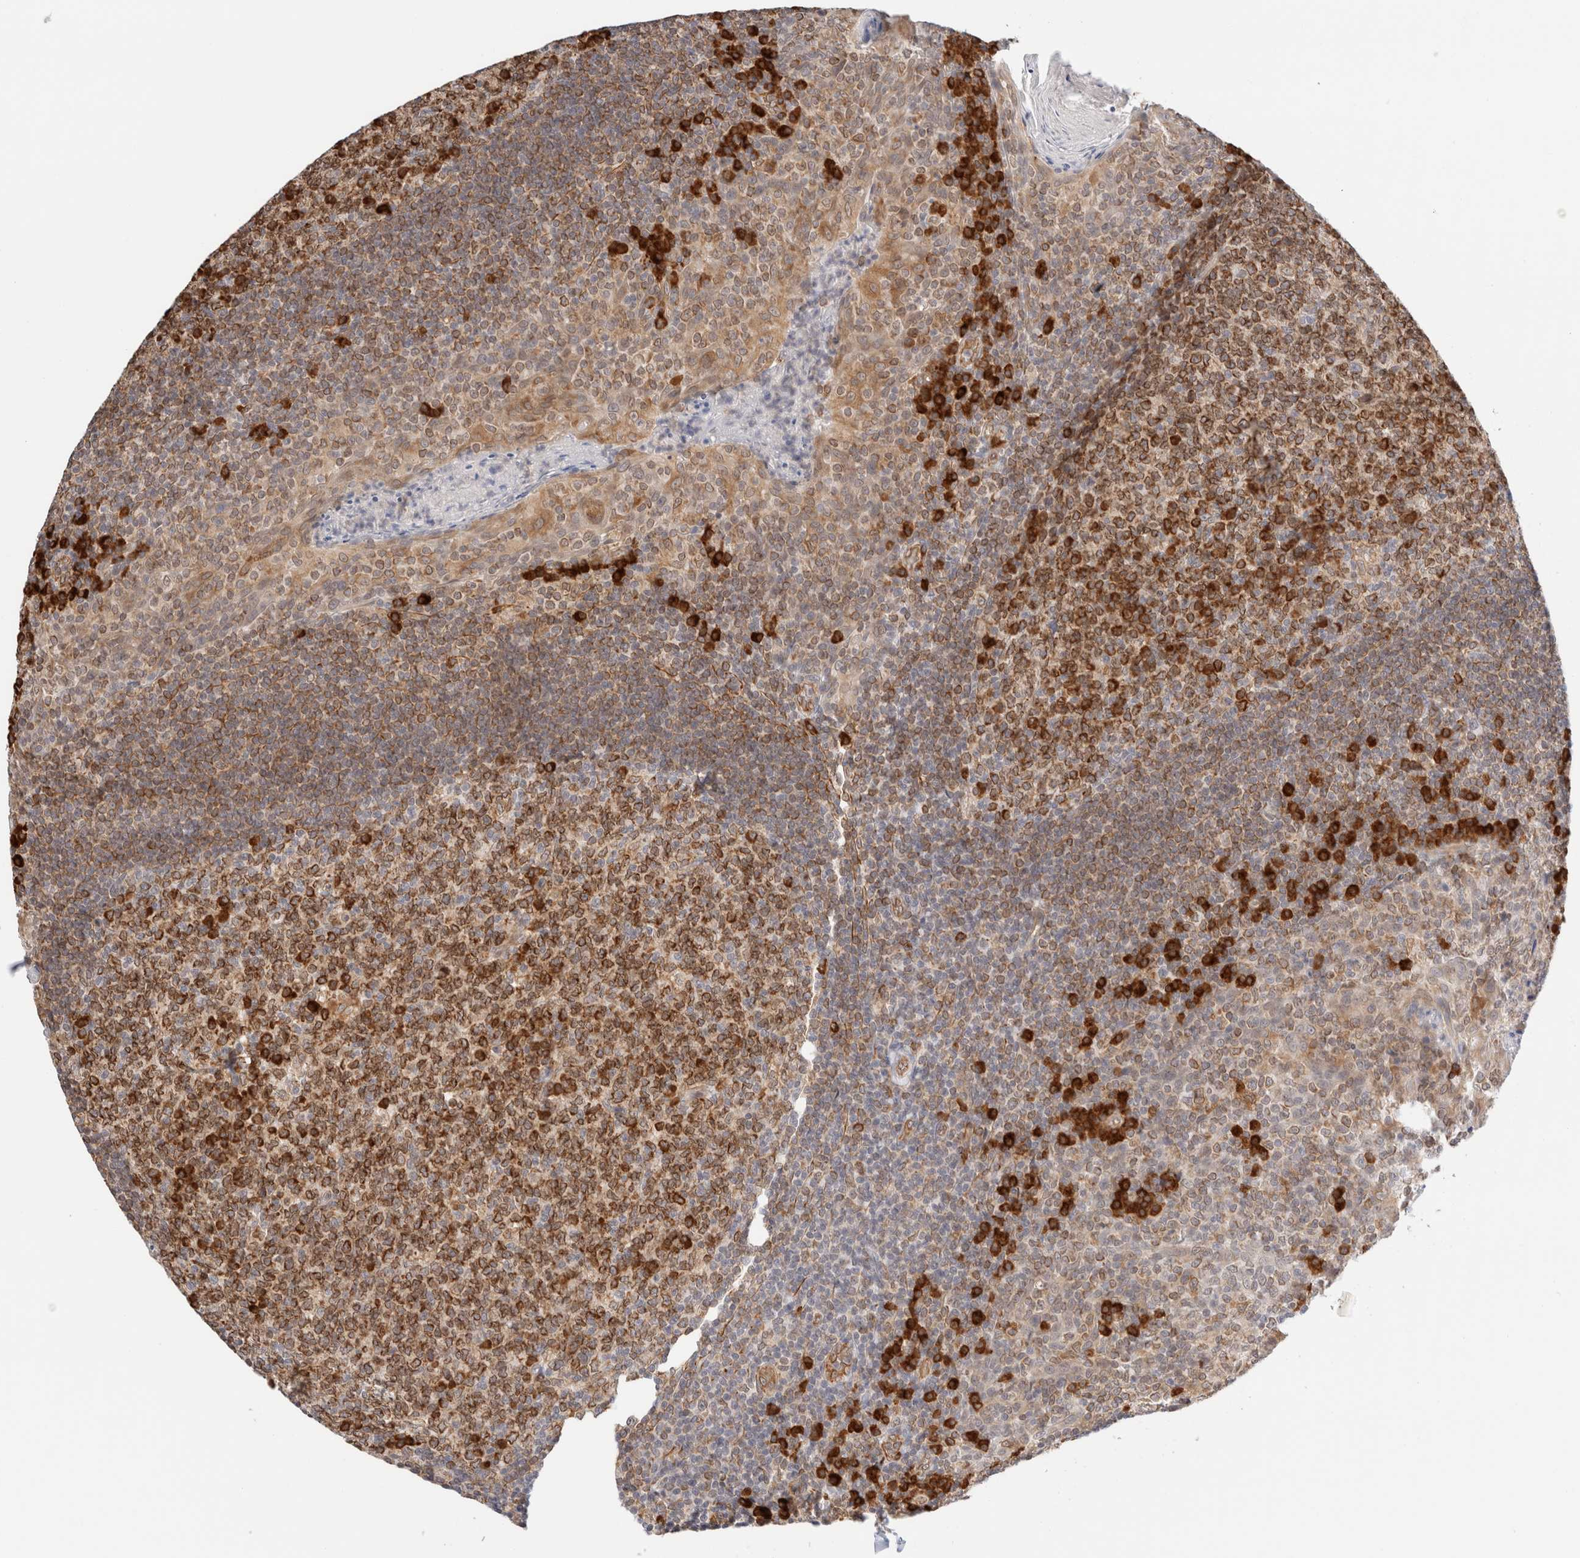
{"staining": {"intensity": "moderate", "quantity": ">75%", "location": "cytoplasmic/membranous,nuclear"}, "tissue": "tonsil", "cell_type": "Germinal center cells", "image_type": "normal", "snomed": [{"axis": "morphology", "description": "Normal tissue, NOS"}, {"axis": "topography", "description": "Tonsil"}], "caption": "Immunohistochemical staining of benign tonsil shows >75% levels of moderate cytoplasmic/membranous,nuclear protein expression in approximately >75% of germinal center cells.", "gene": "SYVN1", "patient": {"sex": "male", "age": 17}}